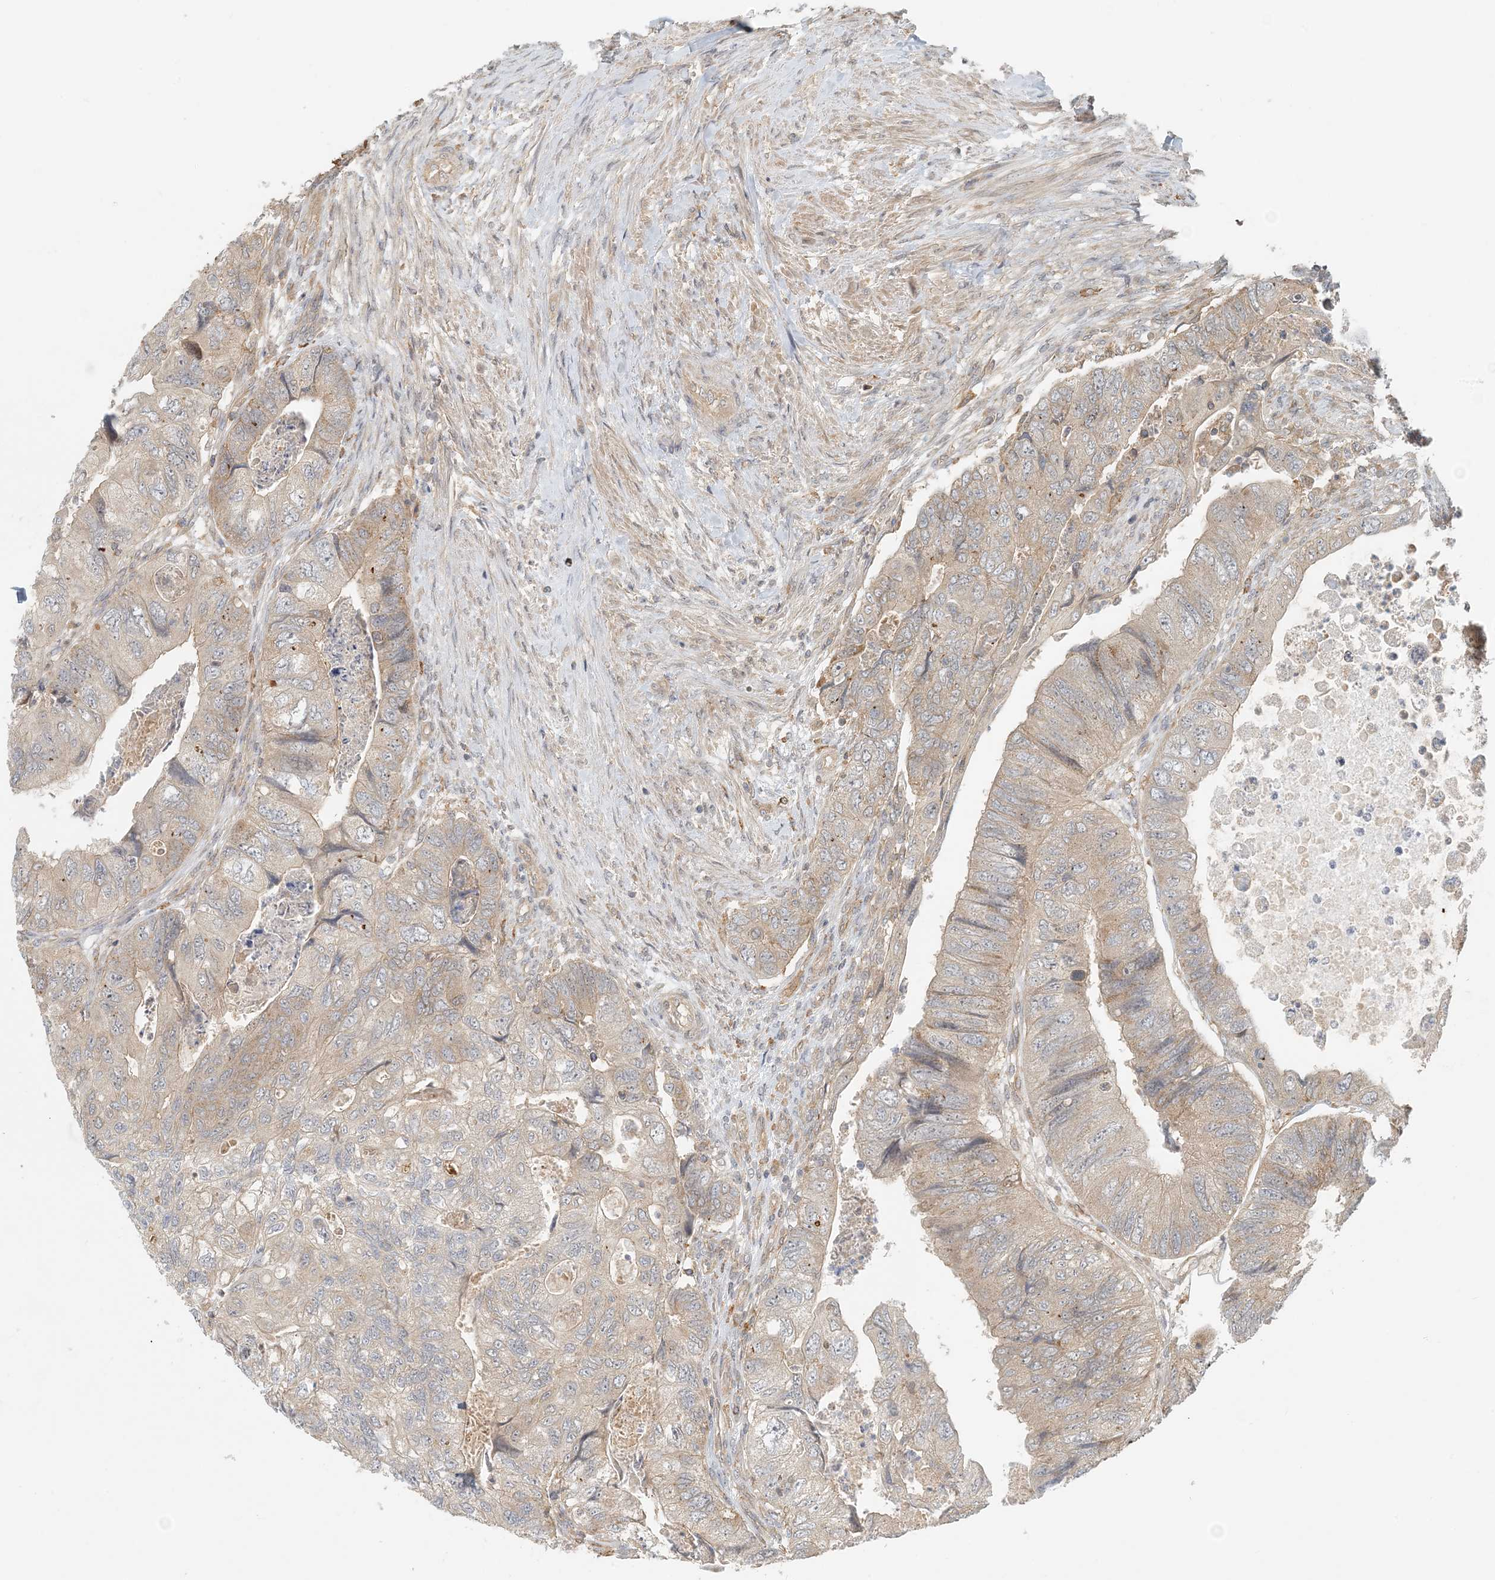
{"staining": {"intensity": "weak", "quantity": "25%-75%", "location": "cytoplasmic/membranous"}, "tissue": "colorectal cancer", "cell_type": "Tumor cells", "image_type": "cancer", "snomed": [{"axis": "morphology", "description": "Adenocarcinoma, NOS"}, {"axis": "topography", "description": "Rectum"}], "caption": "A brown stain shows weak cytoplasmic/membranous expression of a protein in human adenocarcinoma (colorectal) tumor cells. (IHC, brightfield microscopy, high magnification).", "gene": "OBI1", "patient": {"sex": "male", "age": 63}}